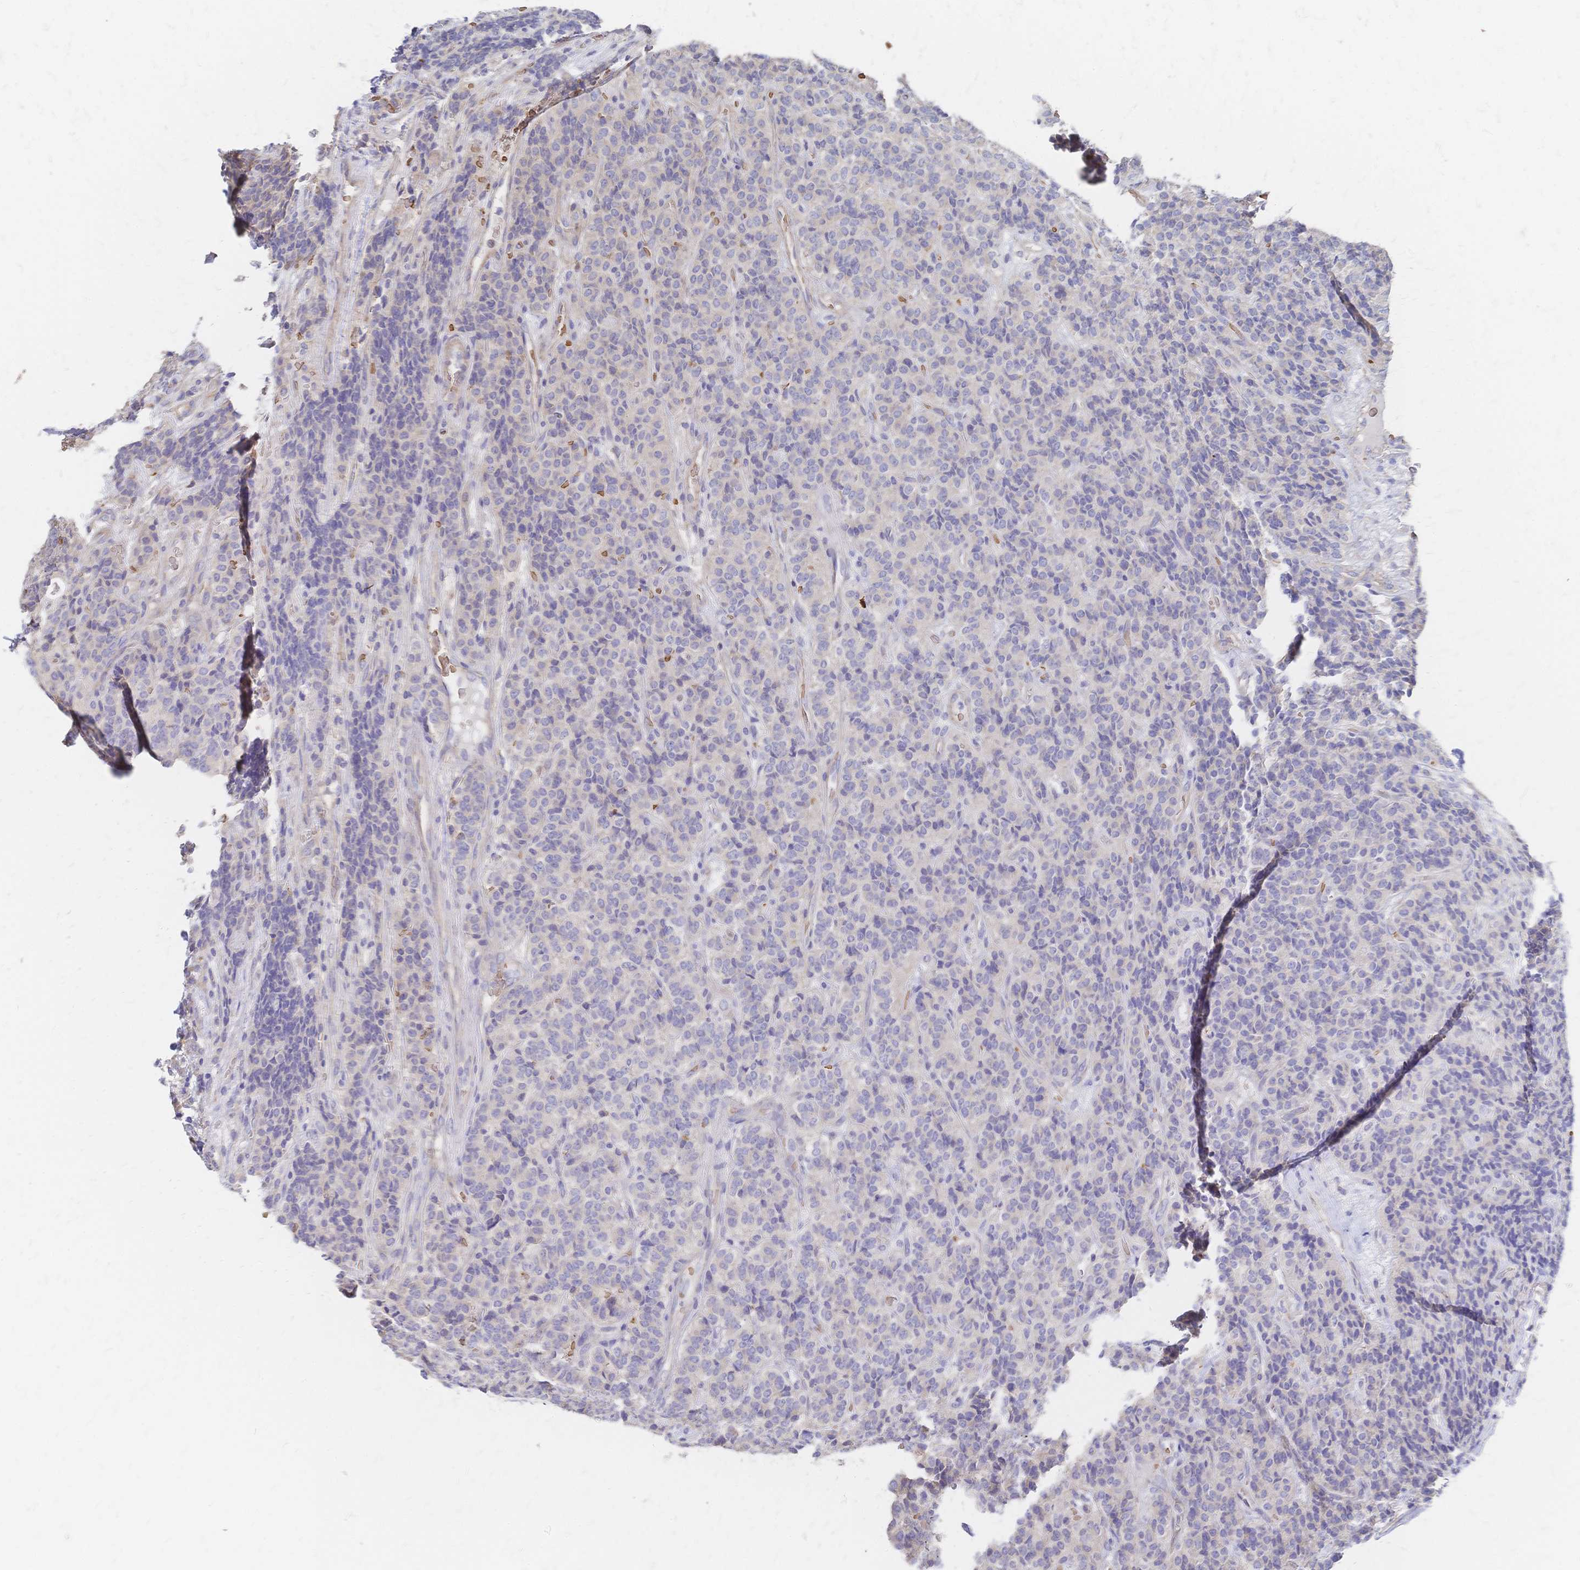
{"staining": {"intensity": "negative", "quantity": "none", "location": "none"}, "tissue": "carcinoid", "cell_type": "Tumor cells", "image_type": "cancer", "snomed": [{"axis": "morphology", "description": "Carcinoid, malignant, NOS"}, {"axis": "topography", "description": "Pancreas"}], "caption": "Tumor cells show no significant expression in carcinoid.", "gene": "SLC5A1", "patient": {"sex": "male", "age": 36}}